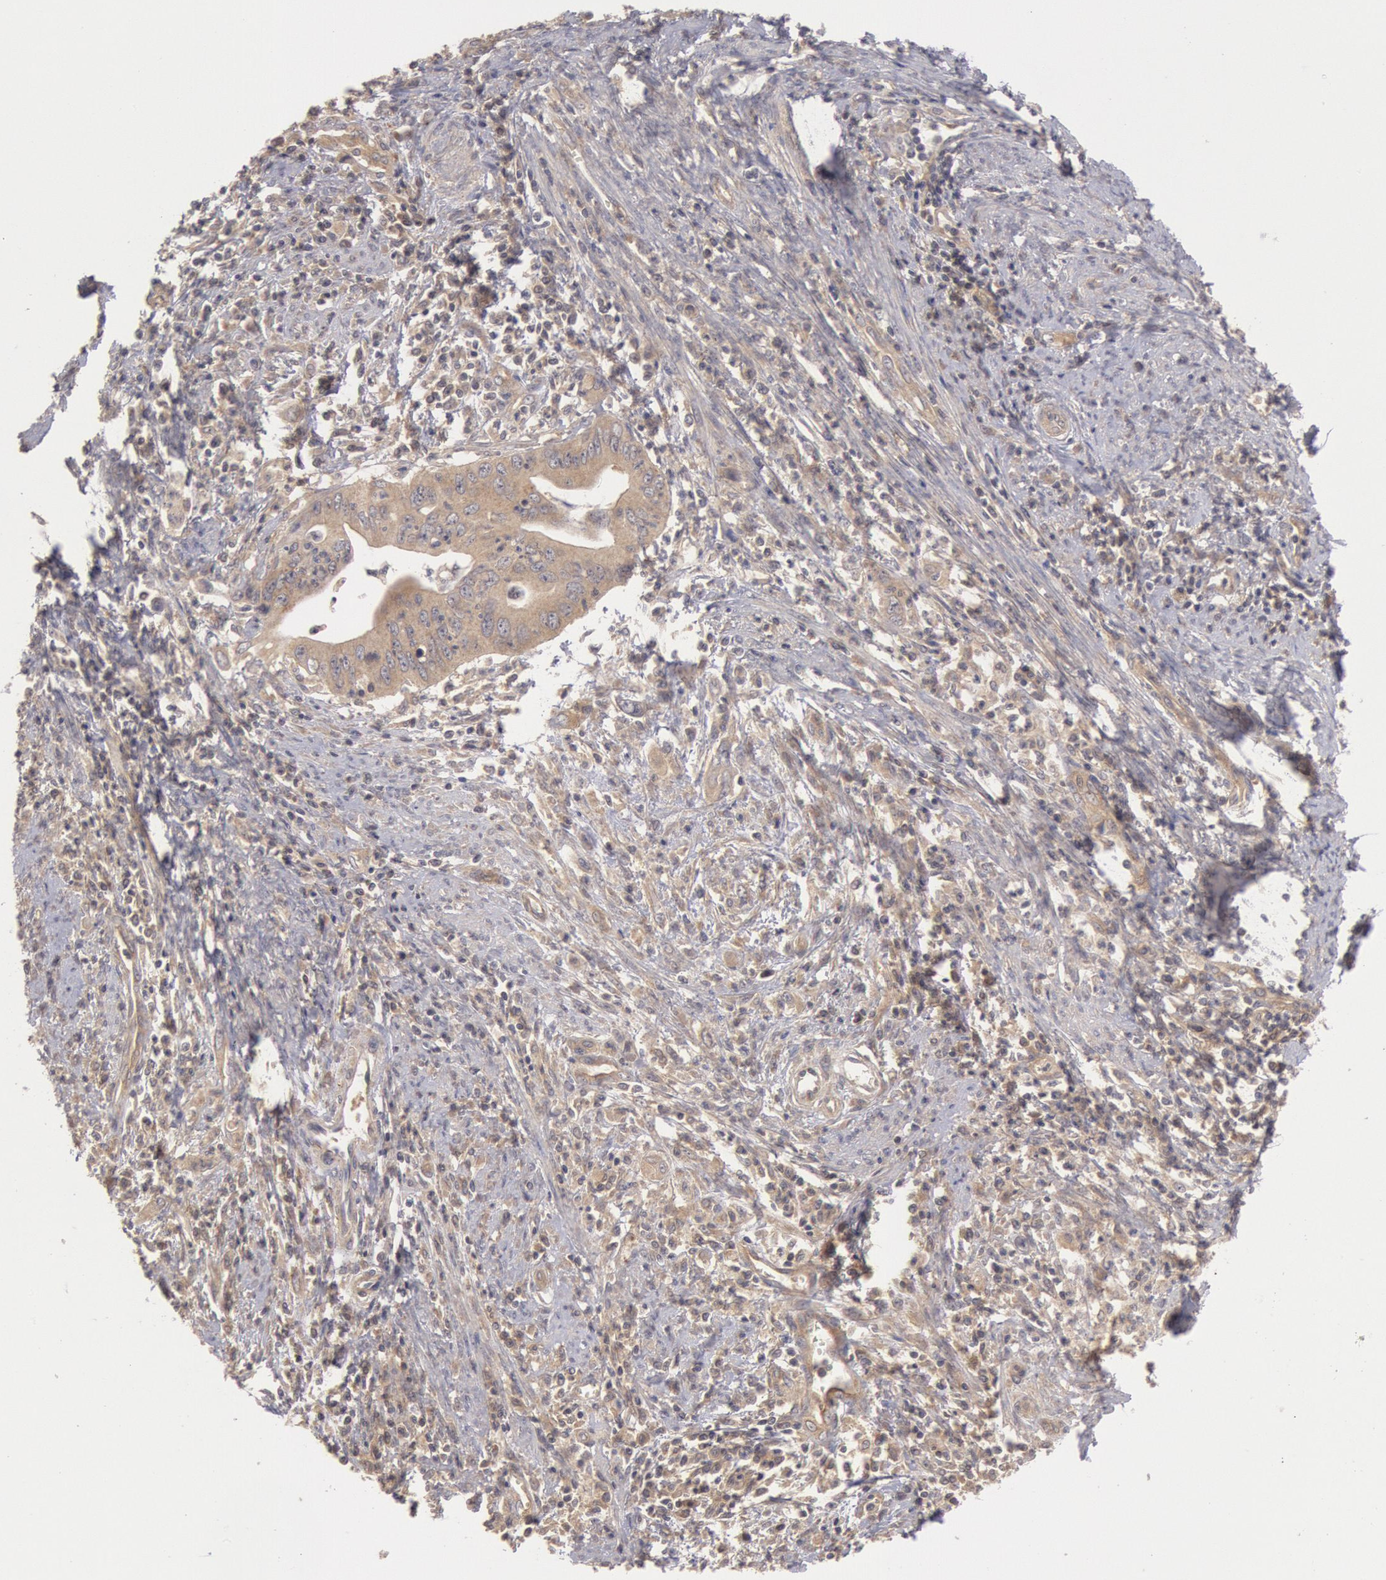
{"staining": {"intensity": "weak", "quantity": "25%-75%", "location": "cytoplasmic/membranous"}, "tissue": "cervical cancer", "cell_type": "Tumor cells", "image_type": "cancer", "snomed": [{"axis": "morphology", "description": "Normal tissue, NOS"}, {"axis": "morphology", "description": "Adenocarcinoma, NOS"}, {"axis": "topography", "description": "Cervix"}], "caption": "Weak cytoplasmic/membranous expression is seen in approximately 25%-75% of tumor cells in cervical cancer.", "gene": "BRAF", "patient": {"sex": "female", "age": 34}}